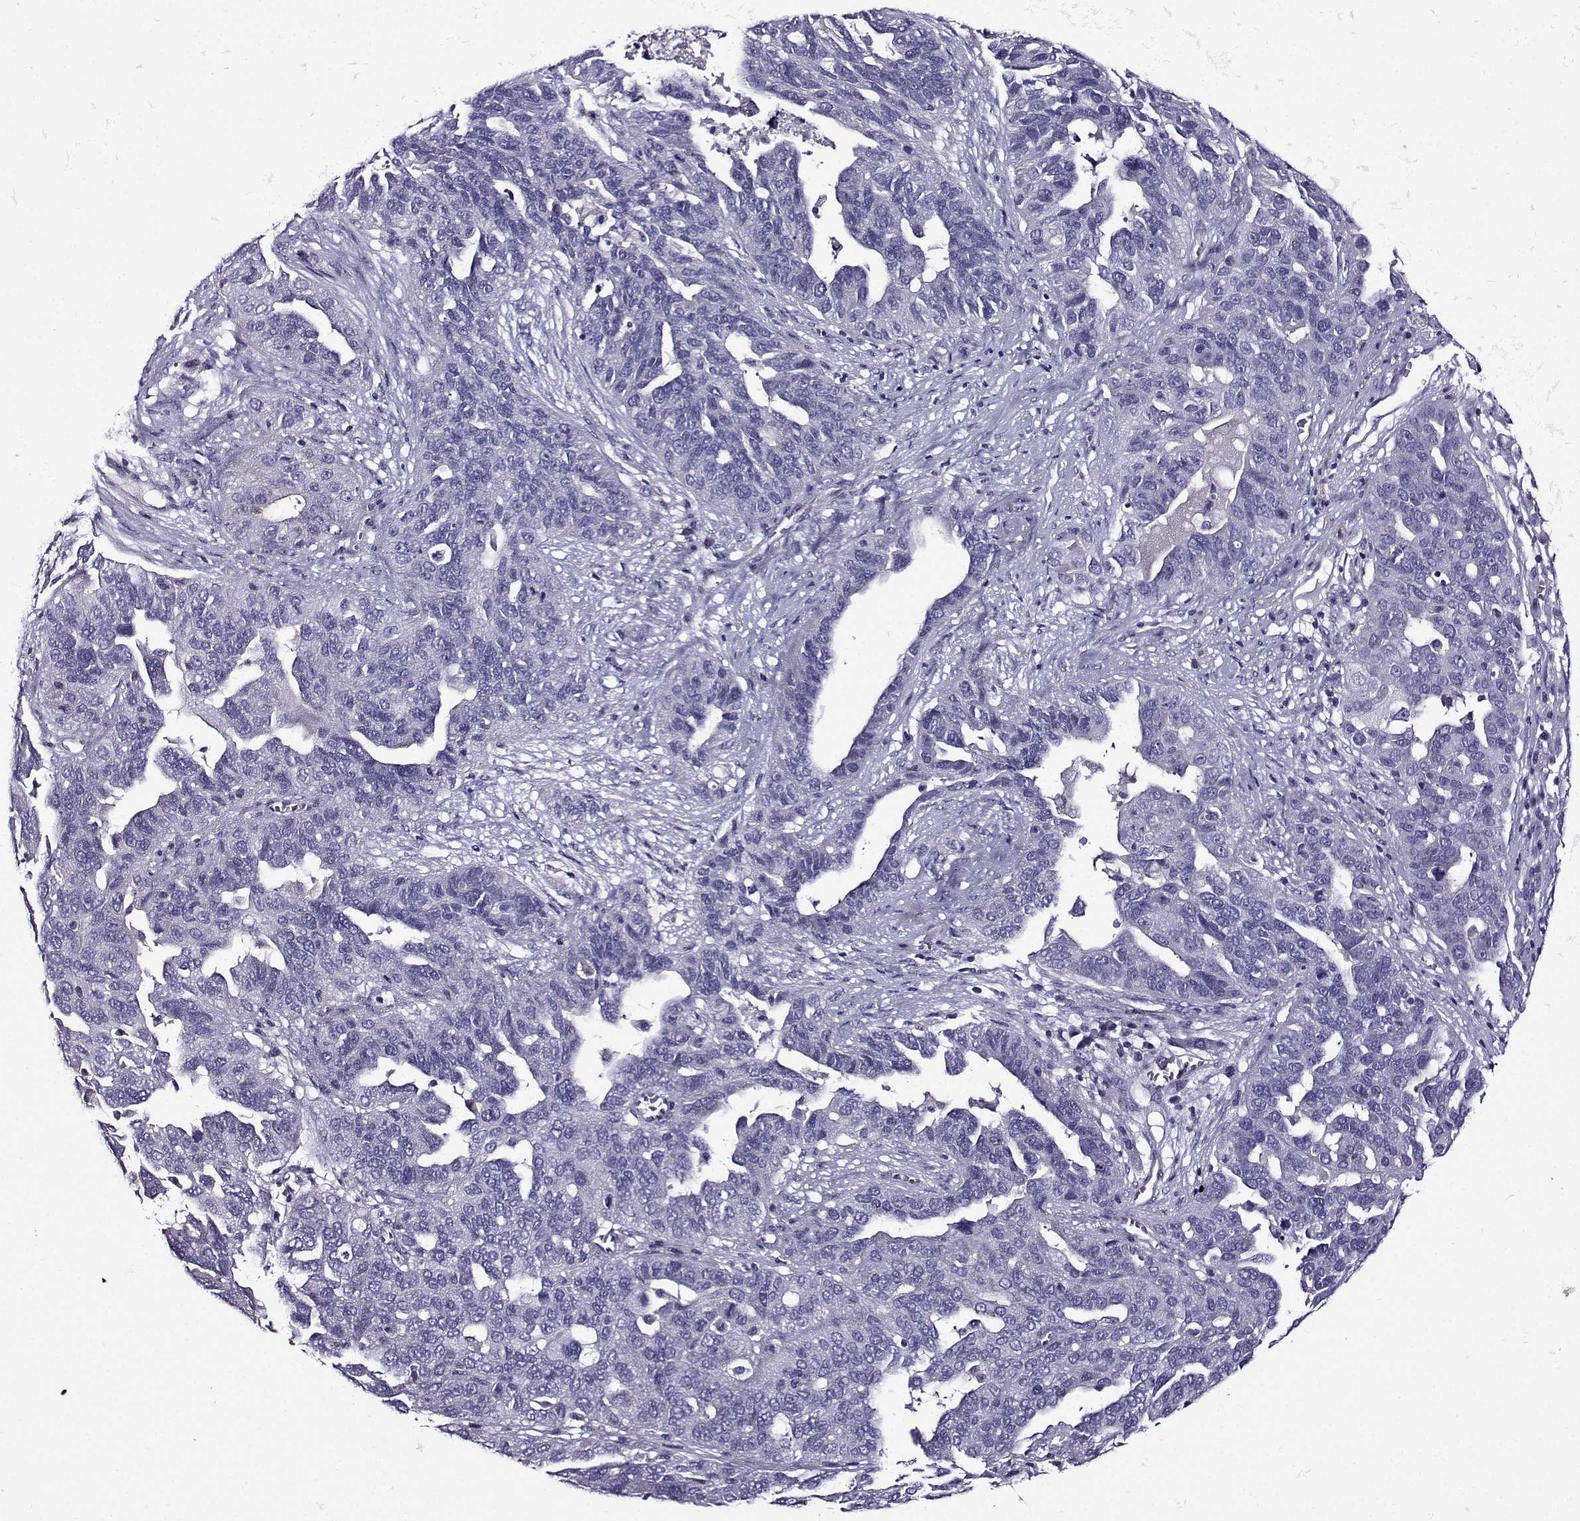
{"staining": {"intensity": "negative", "quantity": "none", "location": "none"}, "tissue": "ovarian cancer", "cell_type": "Tumor cells", "image_type": "cancer", "snomed": [{"axis": "morphology", "description": "Carcinoma, endometroid"}, {"axis": "topography", "description": "Soft tissue"}, {"axis": "topography", "description": "Ovary"}], "caption": "Immunohistochemistry histopathology image of ovarian endometroid carcinoma stained for a protein (brown), which reveals no staining in tumor cells.", "gene": "TMEM266", "patient": {"sex": "female", "age": 52}}